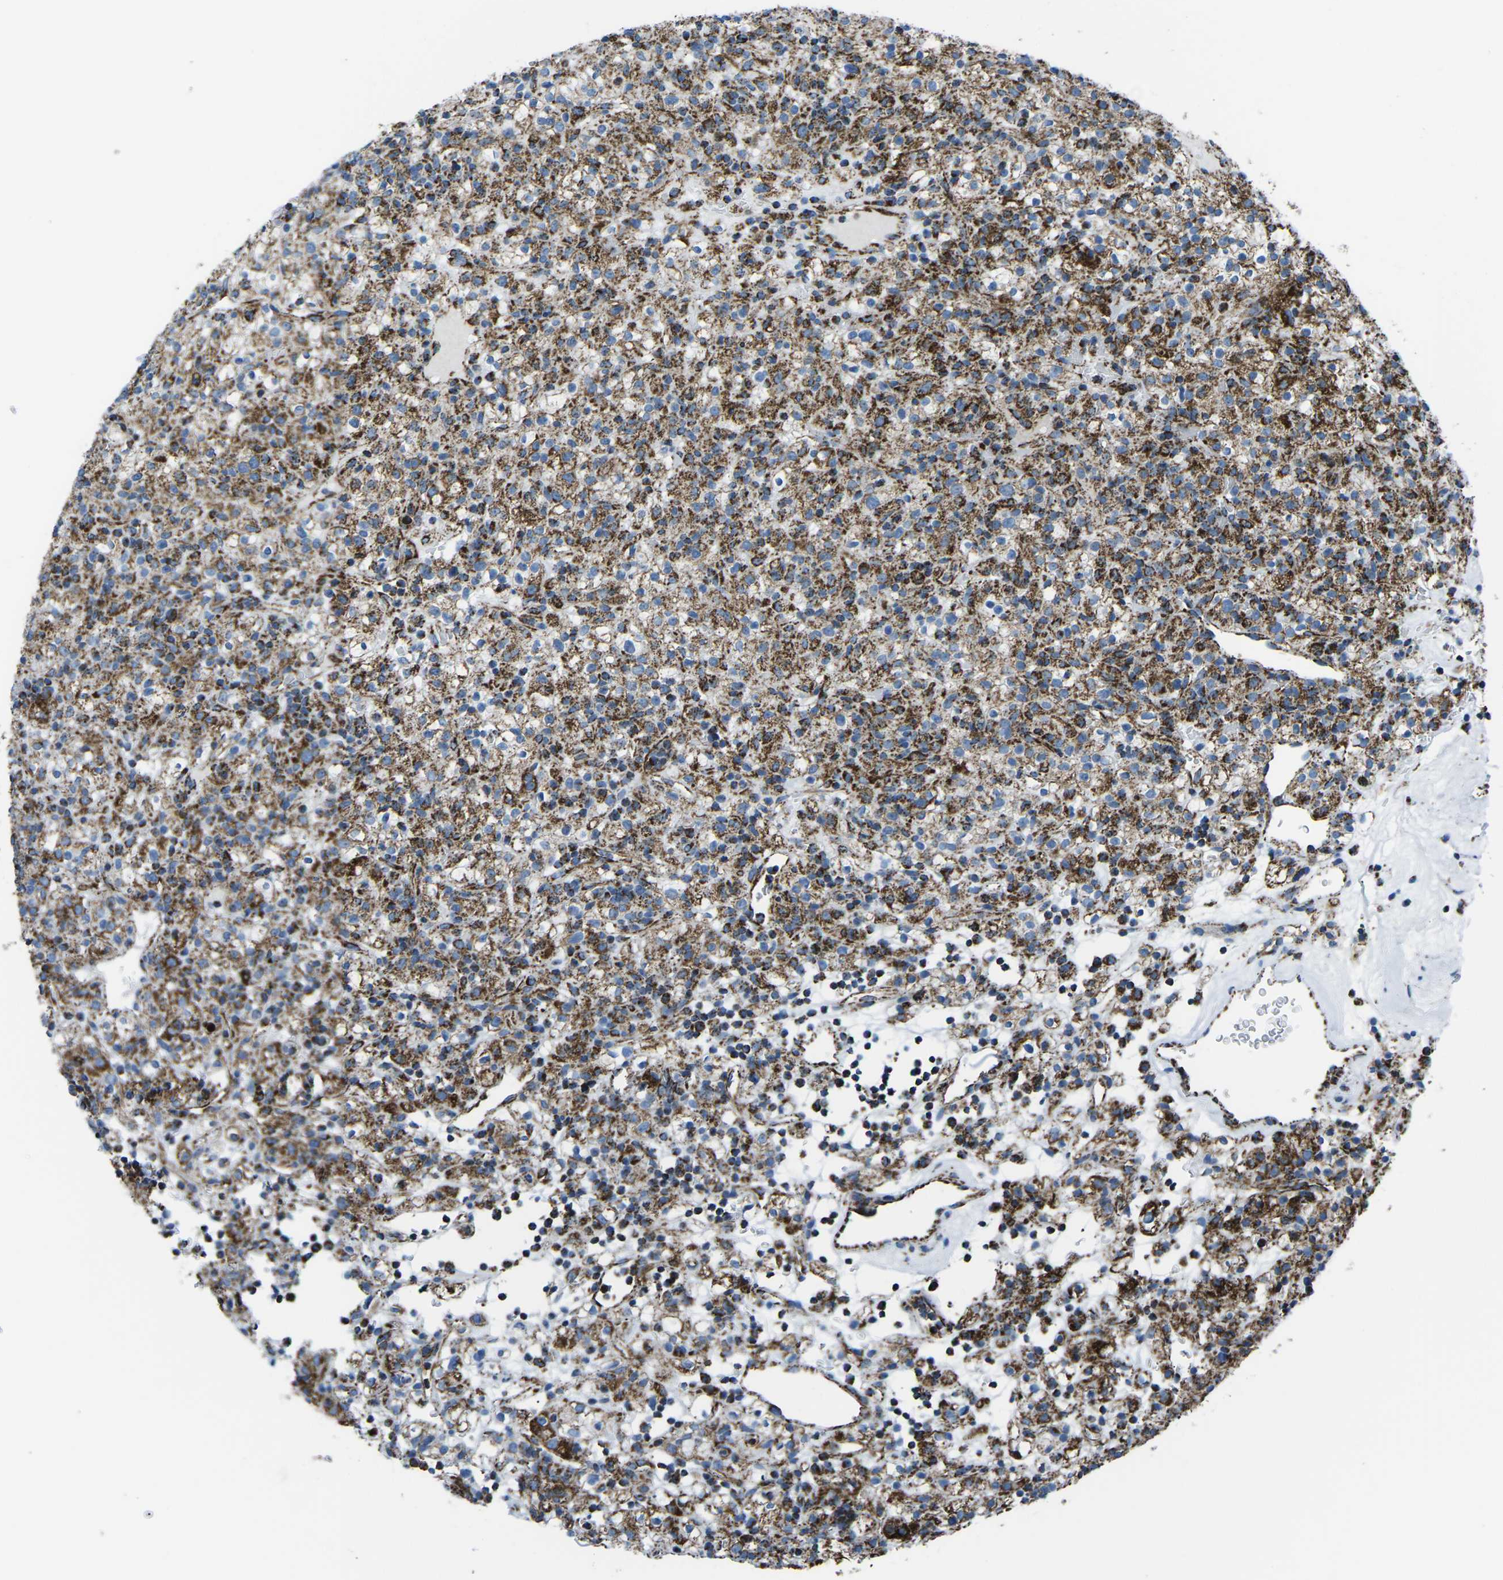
{"staining": {"intensity": "strong", "quantity": ">75%", "location": "cytoplasmic/membranous"}, "tissue": "renal cancer", "cell_type": "Tumor cells", "image_type": "cancer", "snomed": [{"axis": "morphology", "description": "Normal tissue, NOS"}, {"axis": "morphology", "description": "Adenocarcinoma, NOS"}, {"axis": "topography", "description": "Kidney"}], "caption": "Human renal cancer (adenocarcinoma) stained with a protein marker demonstrates strong staining in tumor cells.", "gene": "MT-CO2", "patient": {"sex": "female", "age": 72}}